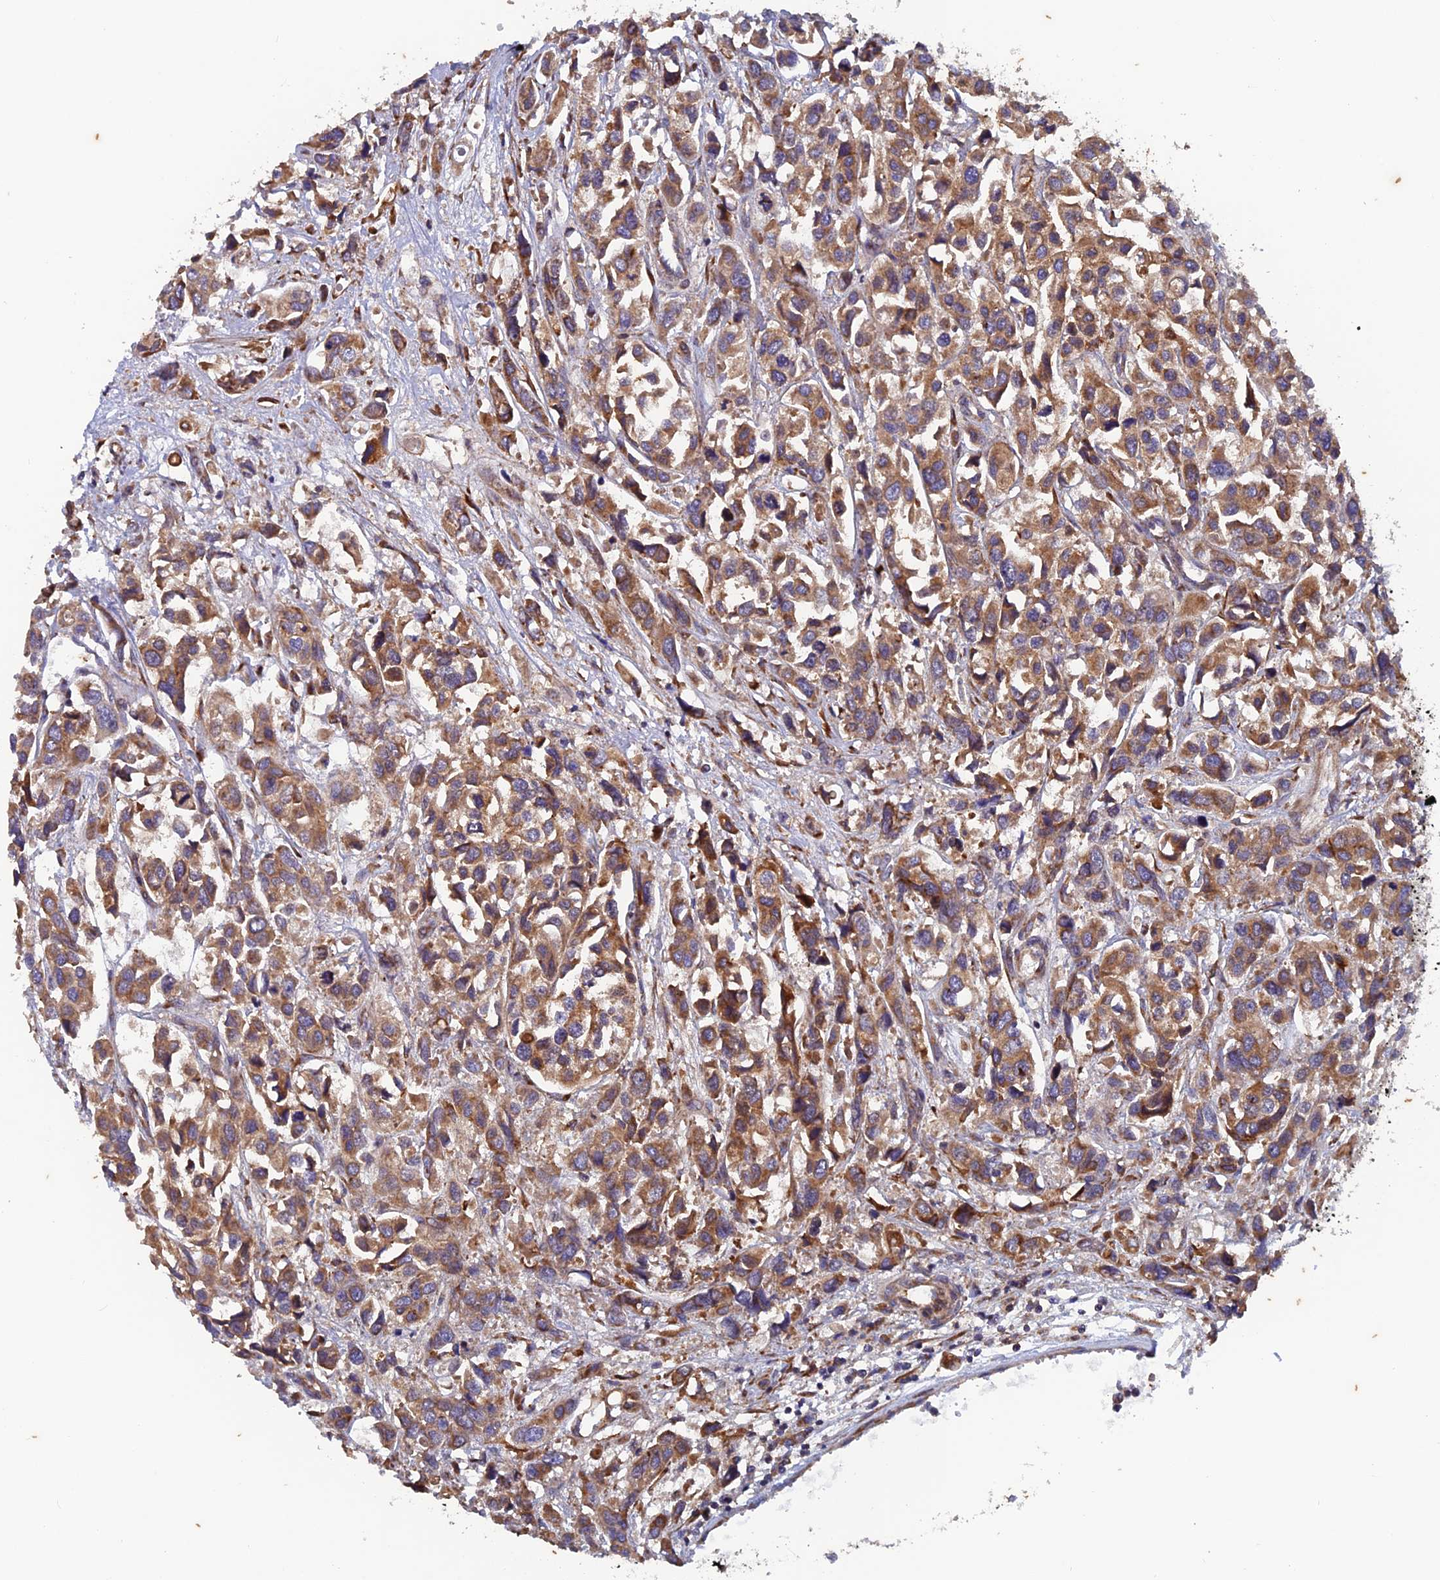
{"staining": {"intensity": "moderate", "quantity": ">75%", "location": "cytoplasmic/membranous"}, "tissue": "urothelial cancer", "cell_type": "Tumor cells", "image_type": "cancer", "snomed": [{"axis": "morphology", "description": "Urothelial carcinoma, High grade"}, {"axis": "topography", "description": "Urinary bladder"}], "caption": "Protein staining by IHC displays moderate cytoplasmic/membranous positivity in about >75% of tumor cells in high-grade urothelial carcinoma.", "gene": "AP4S1", "patient": {"sex": "male", "age": 67}}